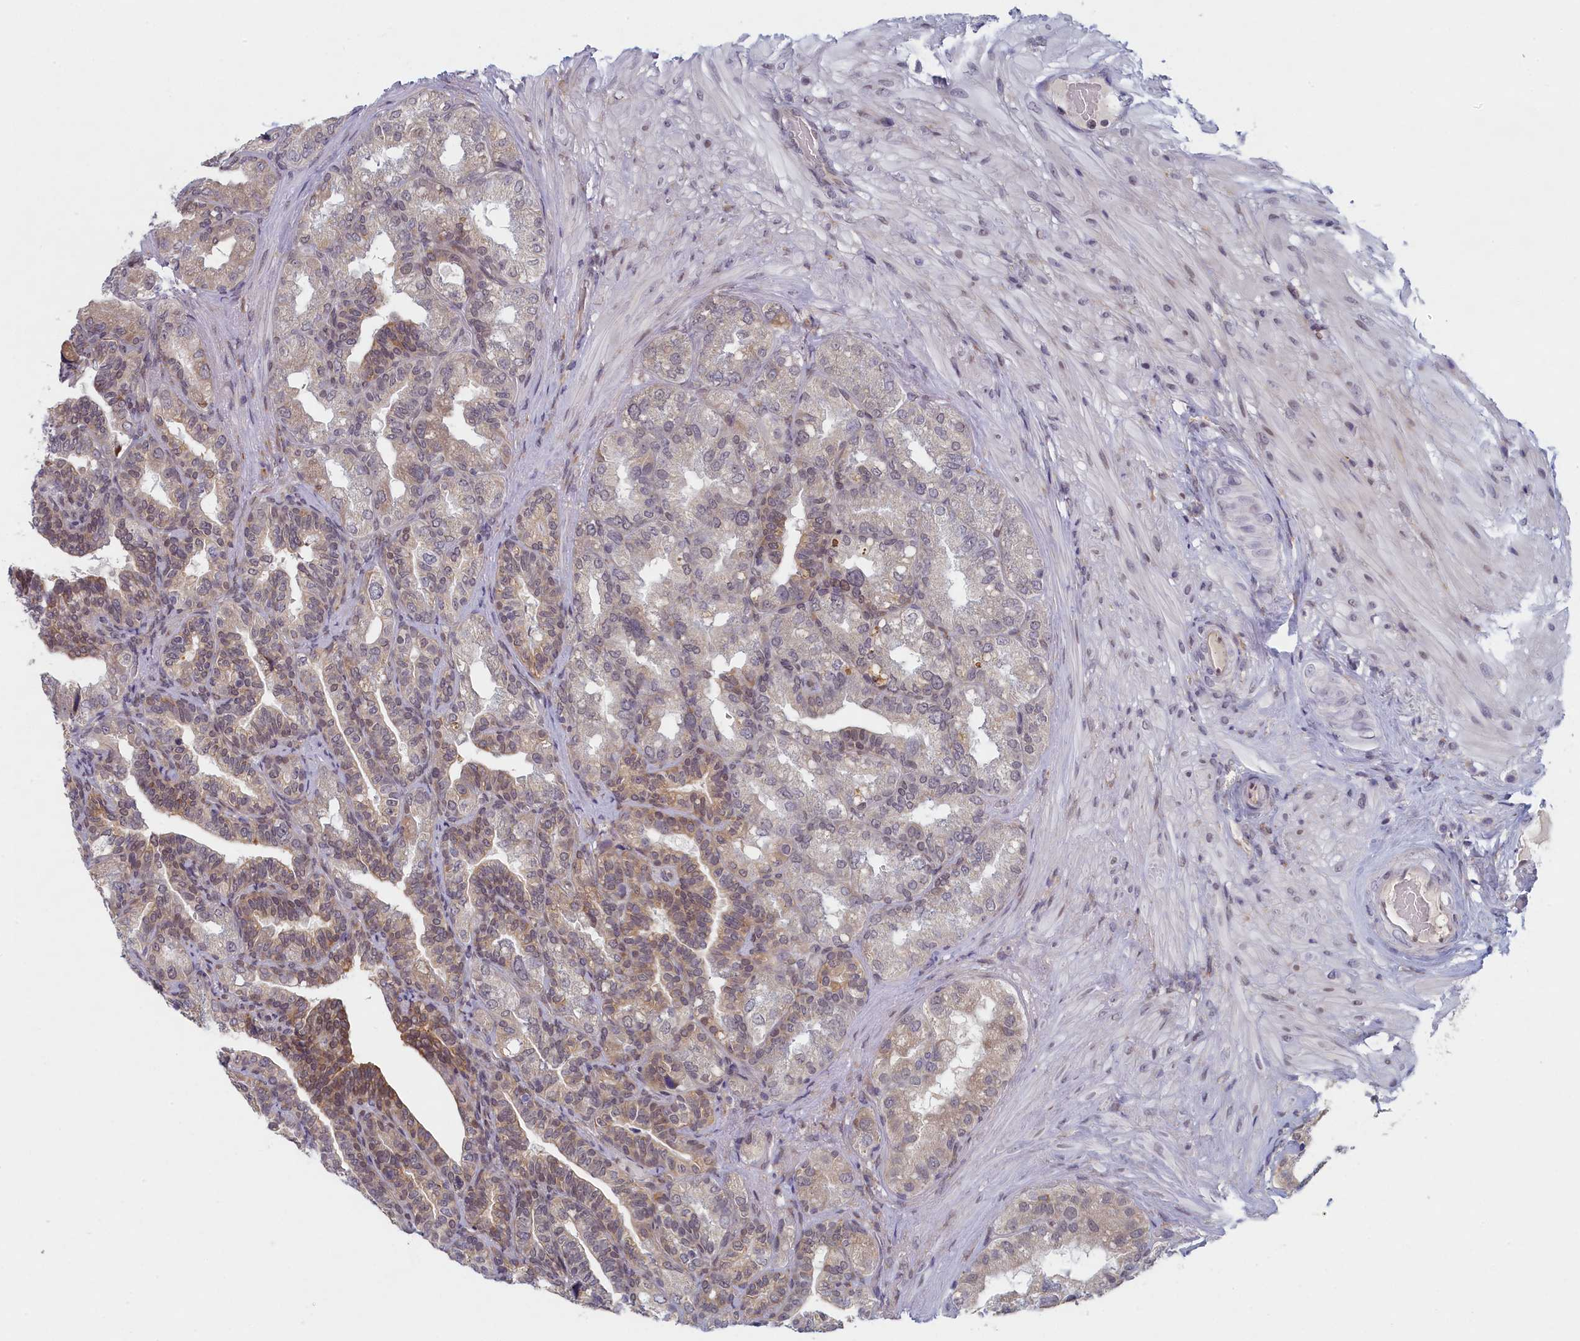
{"staining": {"intensity": "weak", "quantity": "<25%", "location": "cytoplasmic/membranous"}, "tissue": "seminal vesicle", "cell_type": "Glandular cells", "image_type": "normal", "snomed": [{"axis": "morphology", "description": "Normal tissue, NOS"}, {"axis": "topography", "description": "Seminal veicle"}, {"axis": "topography", "description": "Peripheral nerve tissue"}], "caption": "High power microscopy image of an immunohistochemistry (IHC) histopathology image of normal seminal vesicle, revealing no significant staining in glandular cells.", "gene": "DNAJC17", "patient": {"sex": "male", "age": 63}}